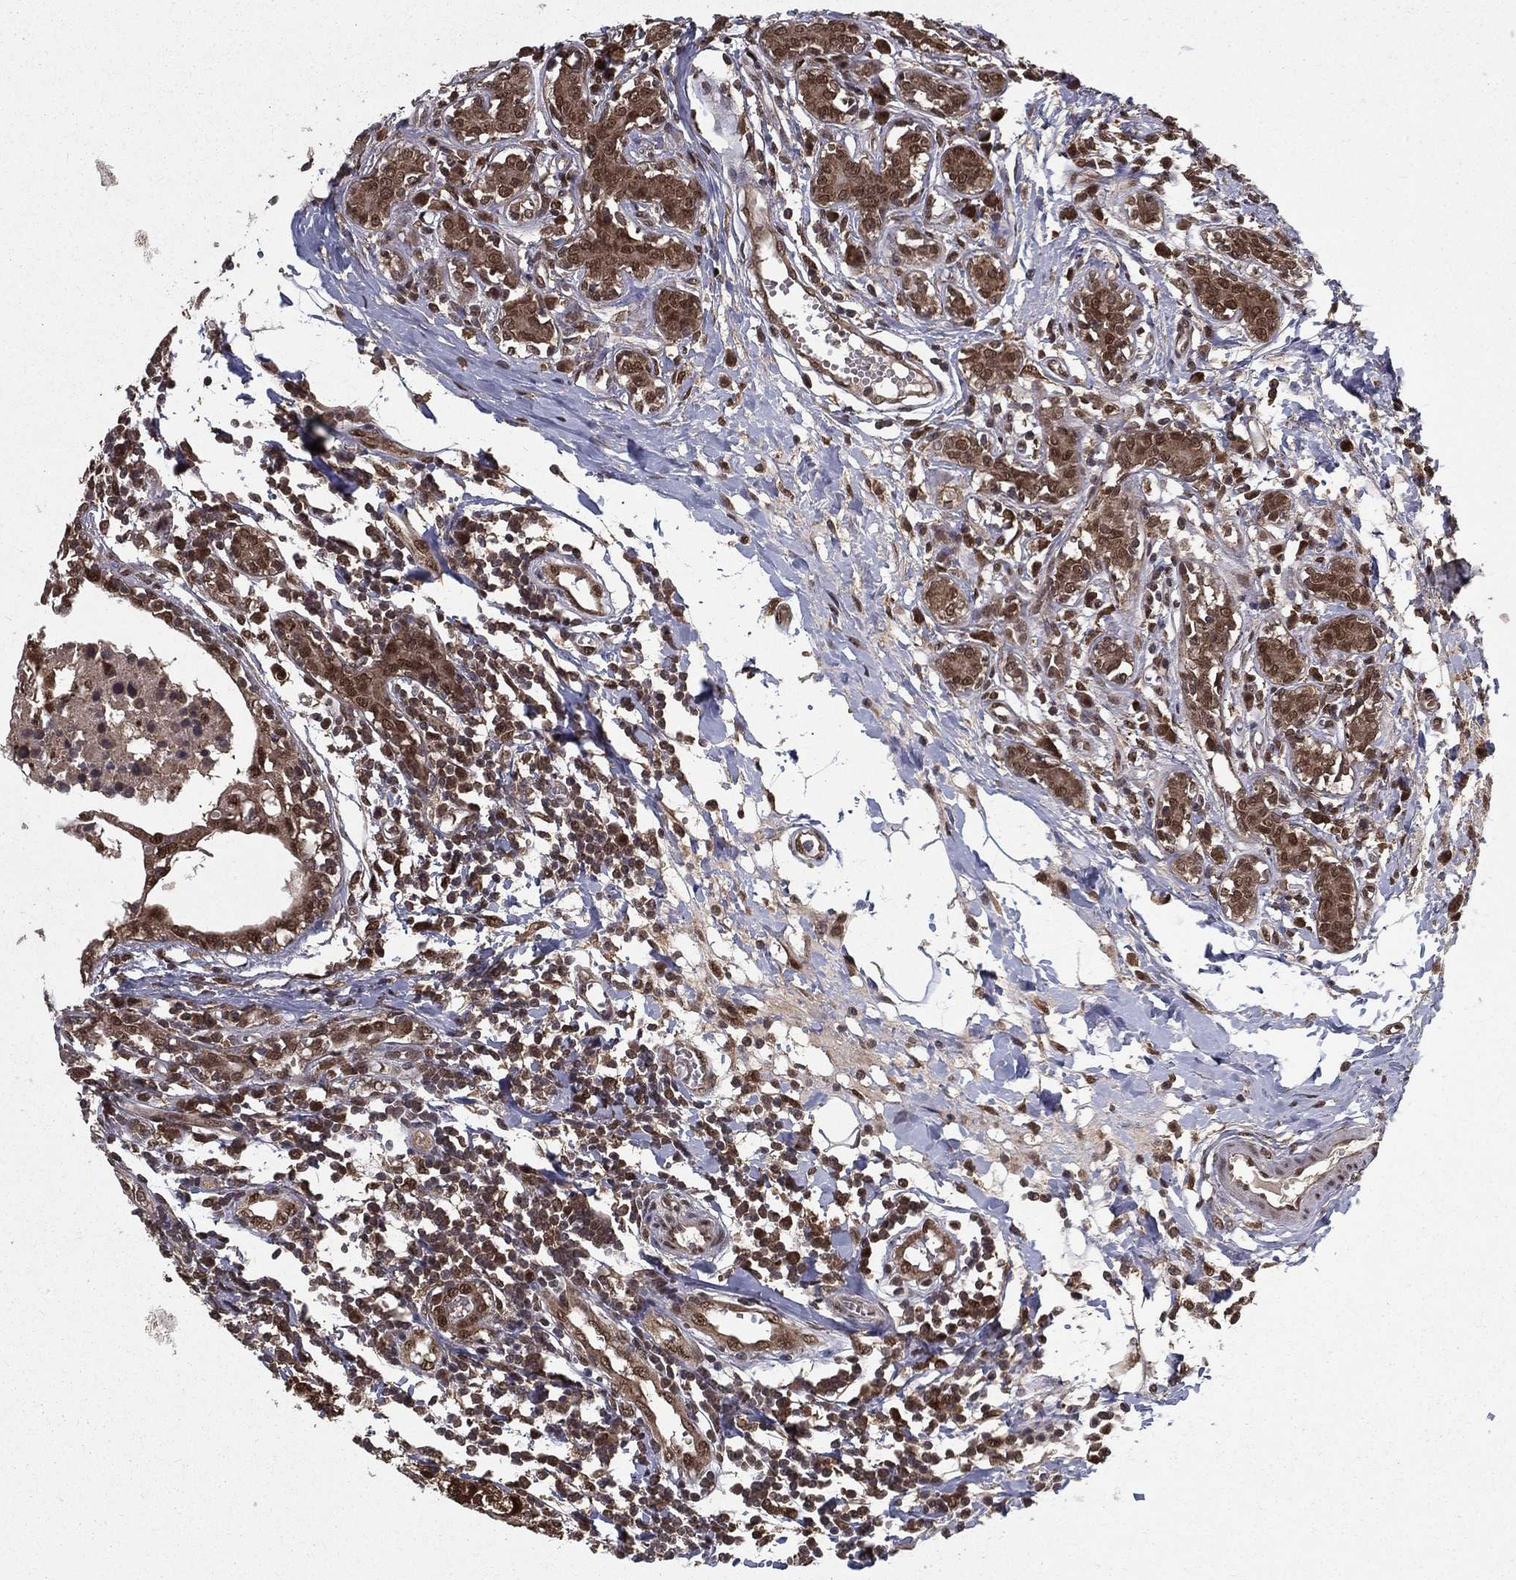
{"staining": {"intensity": "strong", "quantity": "25%-75%", "location": "cytoplasmic/membranous,nuclear"}, "tissue": "breast cancer", "cell_type": "Tumor cells", "image_type": "cancer", "snomed": [{"axis": "morphology", "description": "Duct carcinoma"}, {"axis": "topography", "description": "Breast"}], "caption": "Breast invasive ductal carcinoma was stained to show a protein in brown. There is high levels of strong cytoplasmic/membranous and nuclear staining in about 25%-75% of tumor cells. Nuclei are stained in blue.", "gene": "CARM1", "patient": {"sex": "female", "age": 30}}